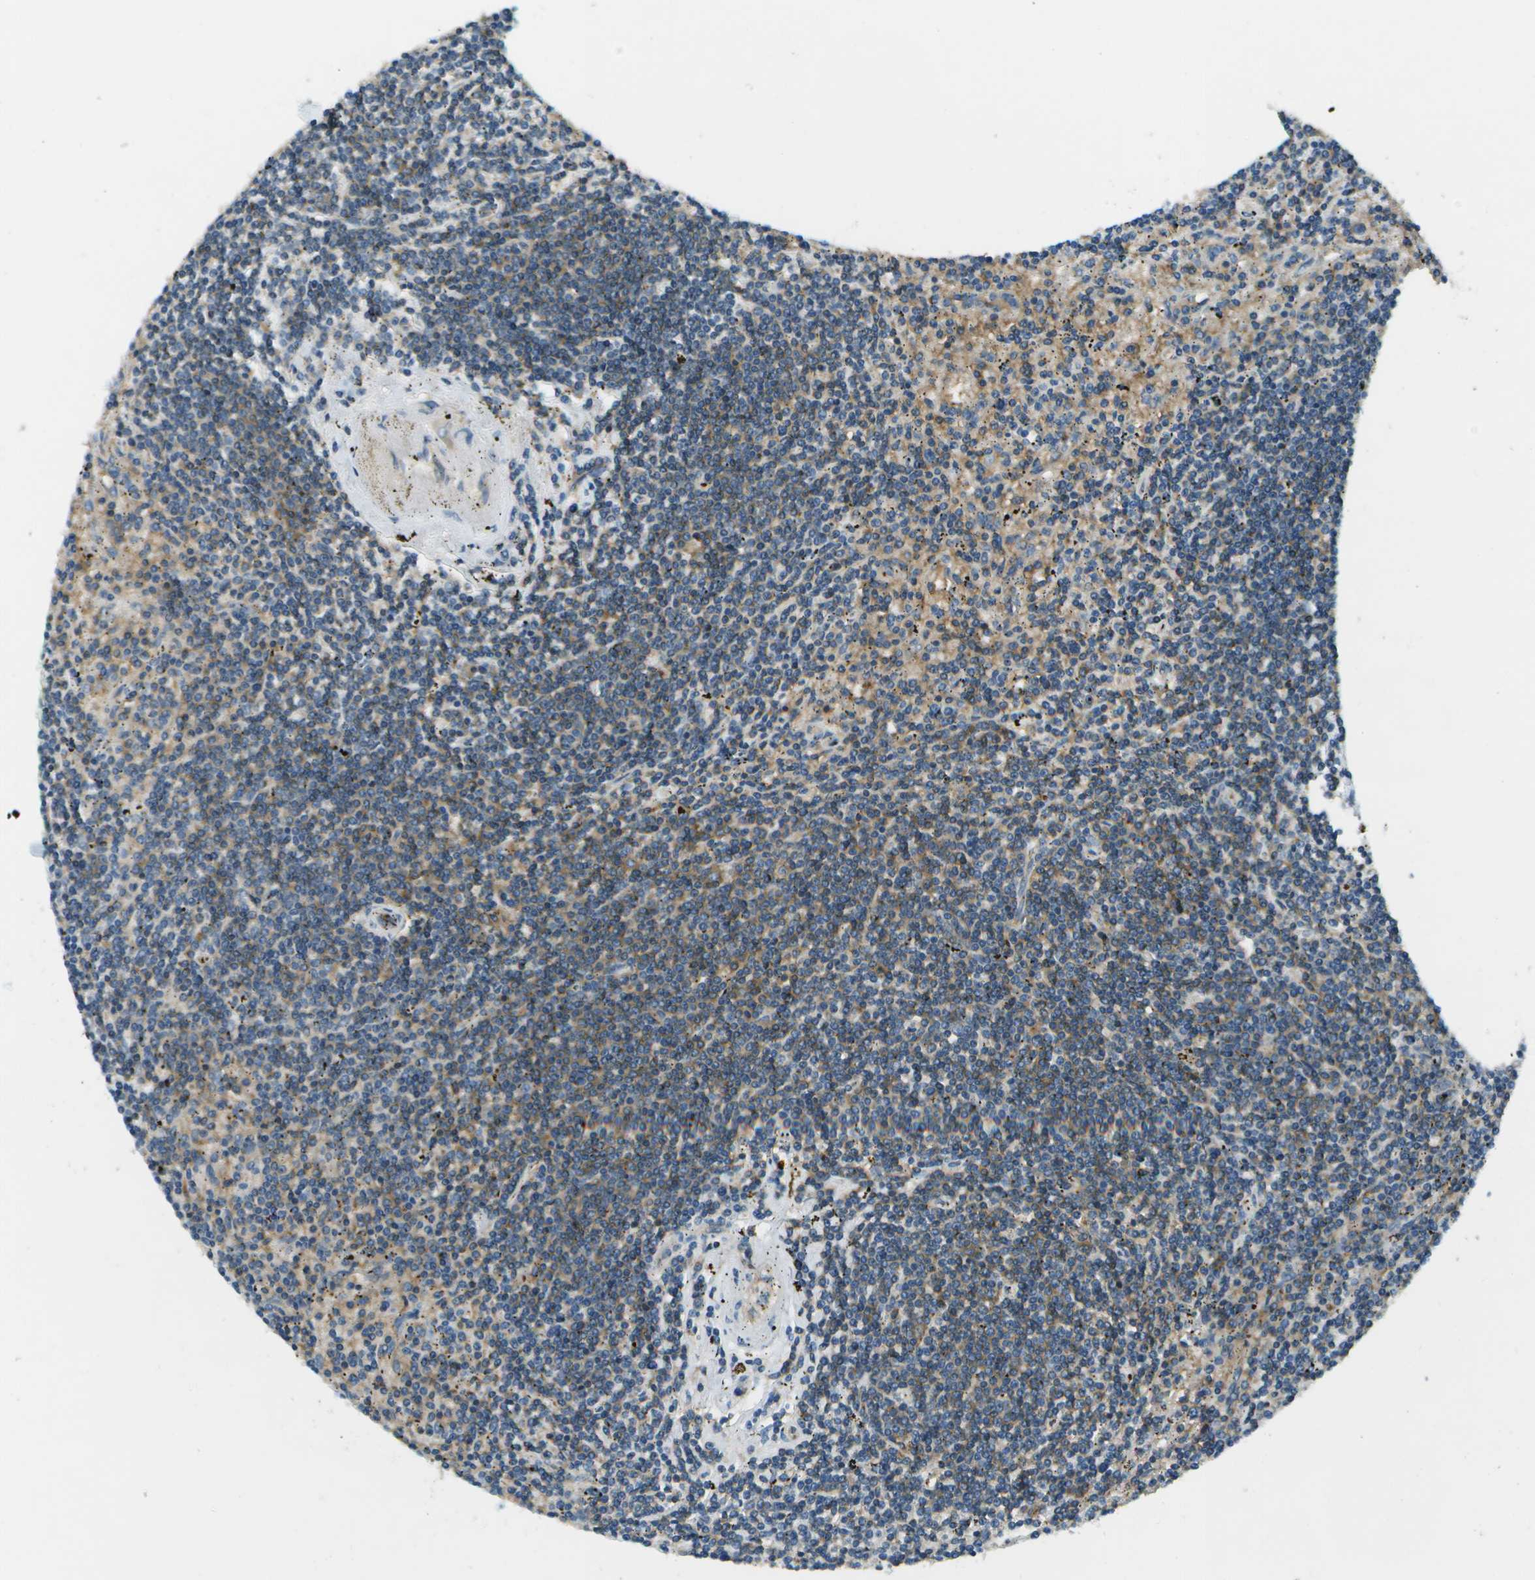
{"staining": {"intensity": "moderate", "quantity": "<25%", "location": "cytoplasmic/membranous"}, "tissue": "lymphoma", "cell_type": "Tumor cells", "image_type": "cancer", "snomed": [{"axis": "morphology", "description": "Malignant lymphoma, non-Hodgkin's type, Low grade"}, {"axis": "topography", "description": "Spleen"}], "caption": "Immunohistochemistry (IHC) micrograph of human lymphoma stained for a protein (brown), which displays low levels of moderate cytoplasmic/membranous positivity in about <25% of tumor cells.", "gene": "CTIF", "patient": {"sex": "male", "age": 76}}